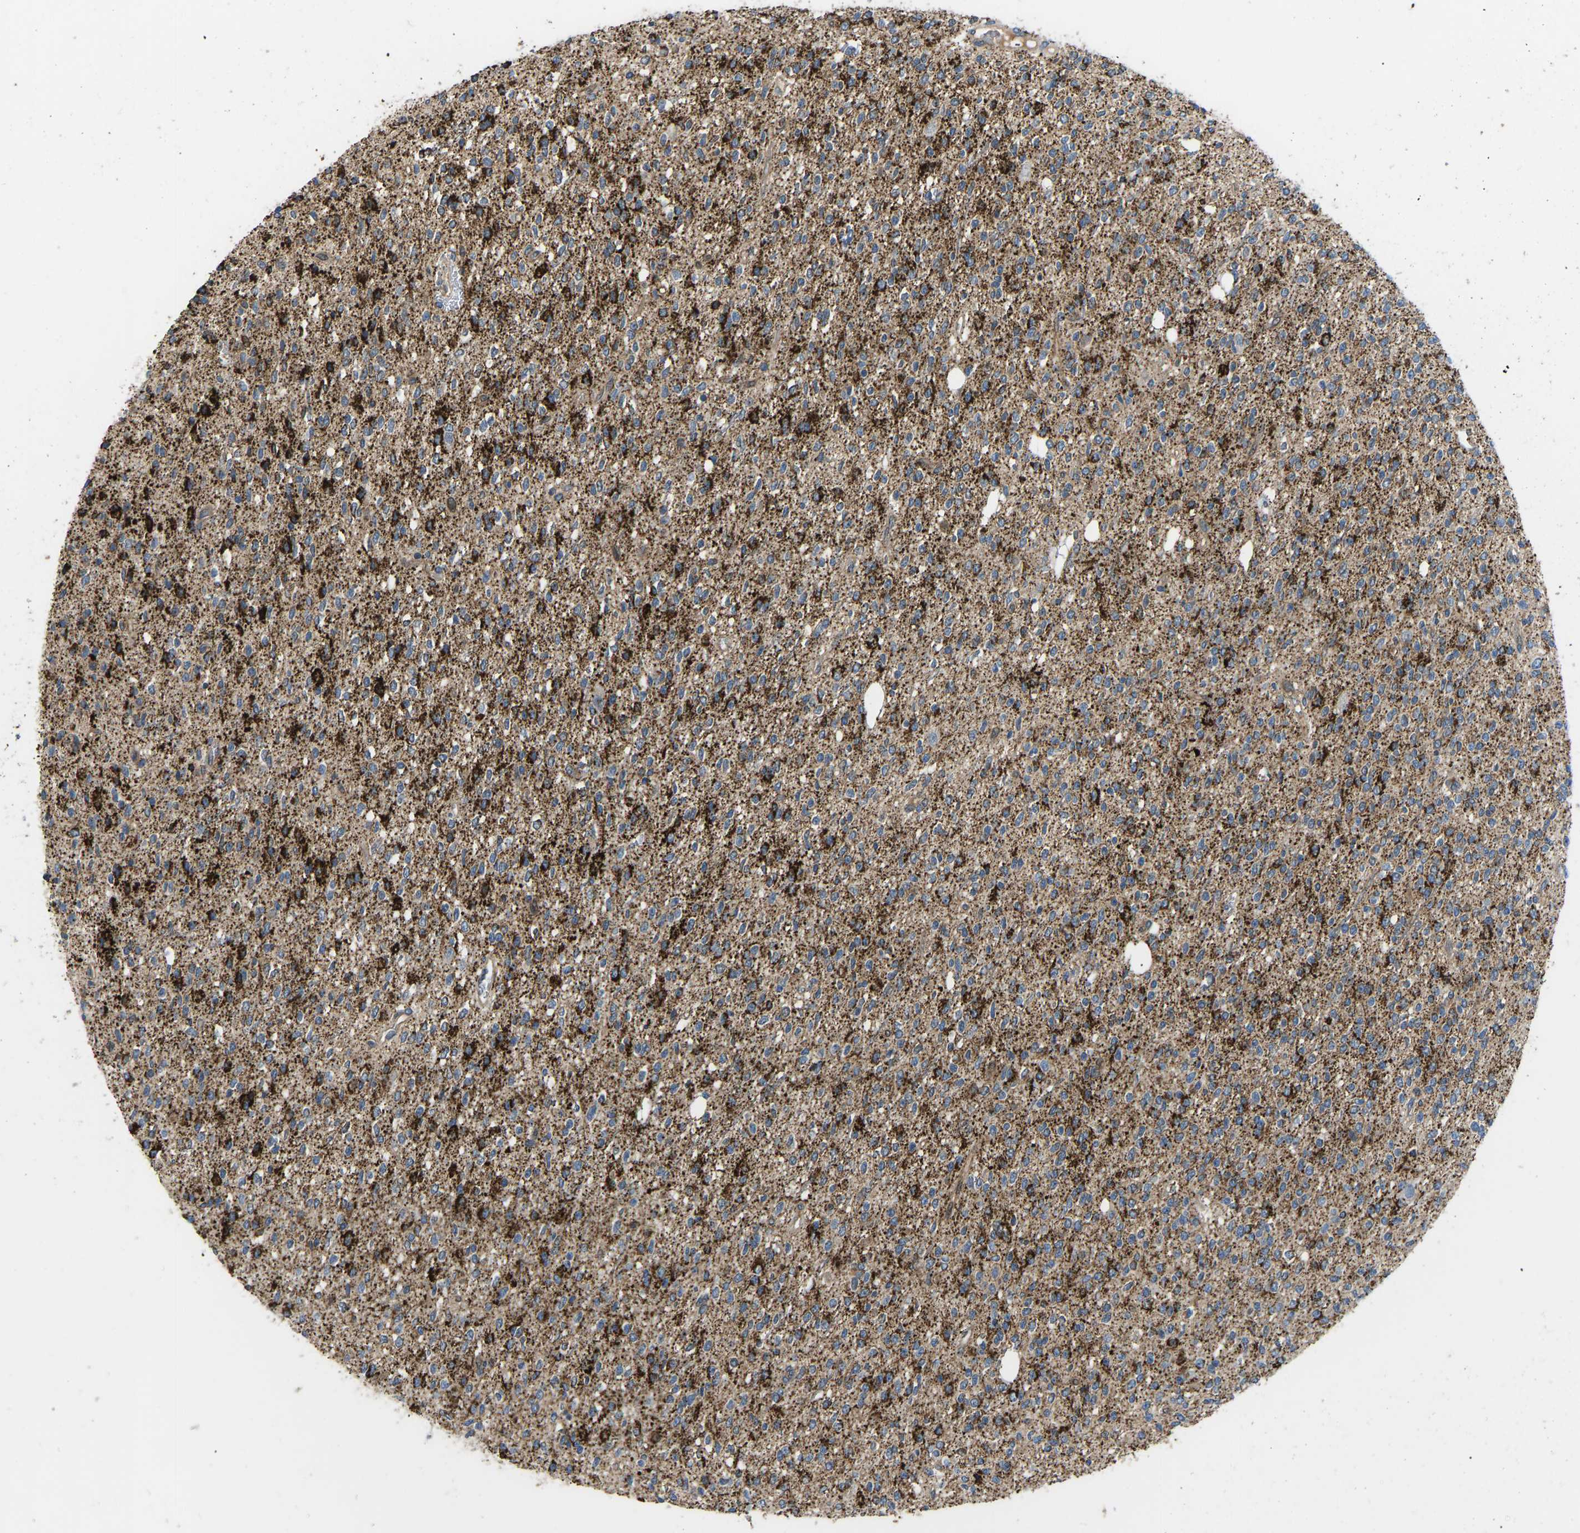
{"staining": {"intensity": "strong", "quantity": ">75%", "location": "cytoplasmic/membranous"}, "tissue": "glioma", "cell_type": "Tumor cells", "image_type": "cancer", "snomed": [{"axis": "morphology", "description": "Glioma, malignant, High grade"}, {"axis": "topography", "description": "Brain"}], "caption": "A high-resolution histopathology image shows immunohistochemistry staining of high-grade glioma (malignant), which shows strong cytoplasmic/membranous expression in approximately >75% of tumor cells.", "gene": "RBP1", "patient": {"sex": "male", "age": 34}}